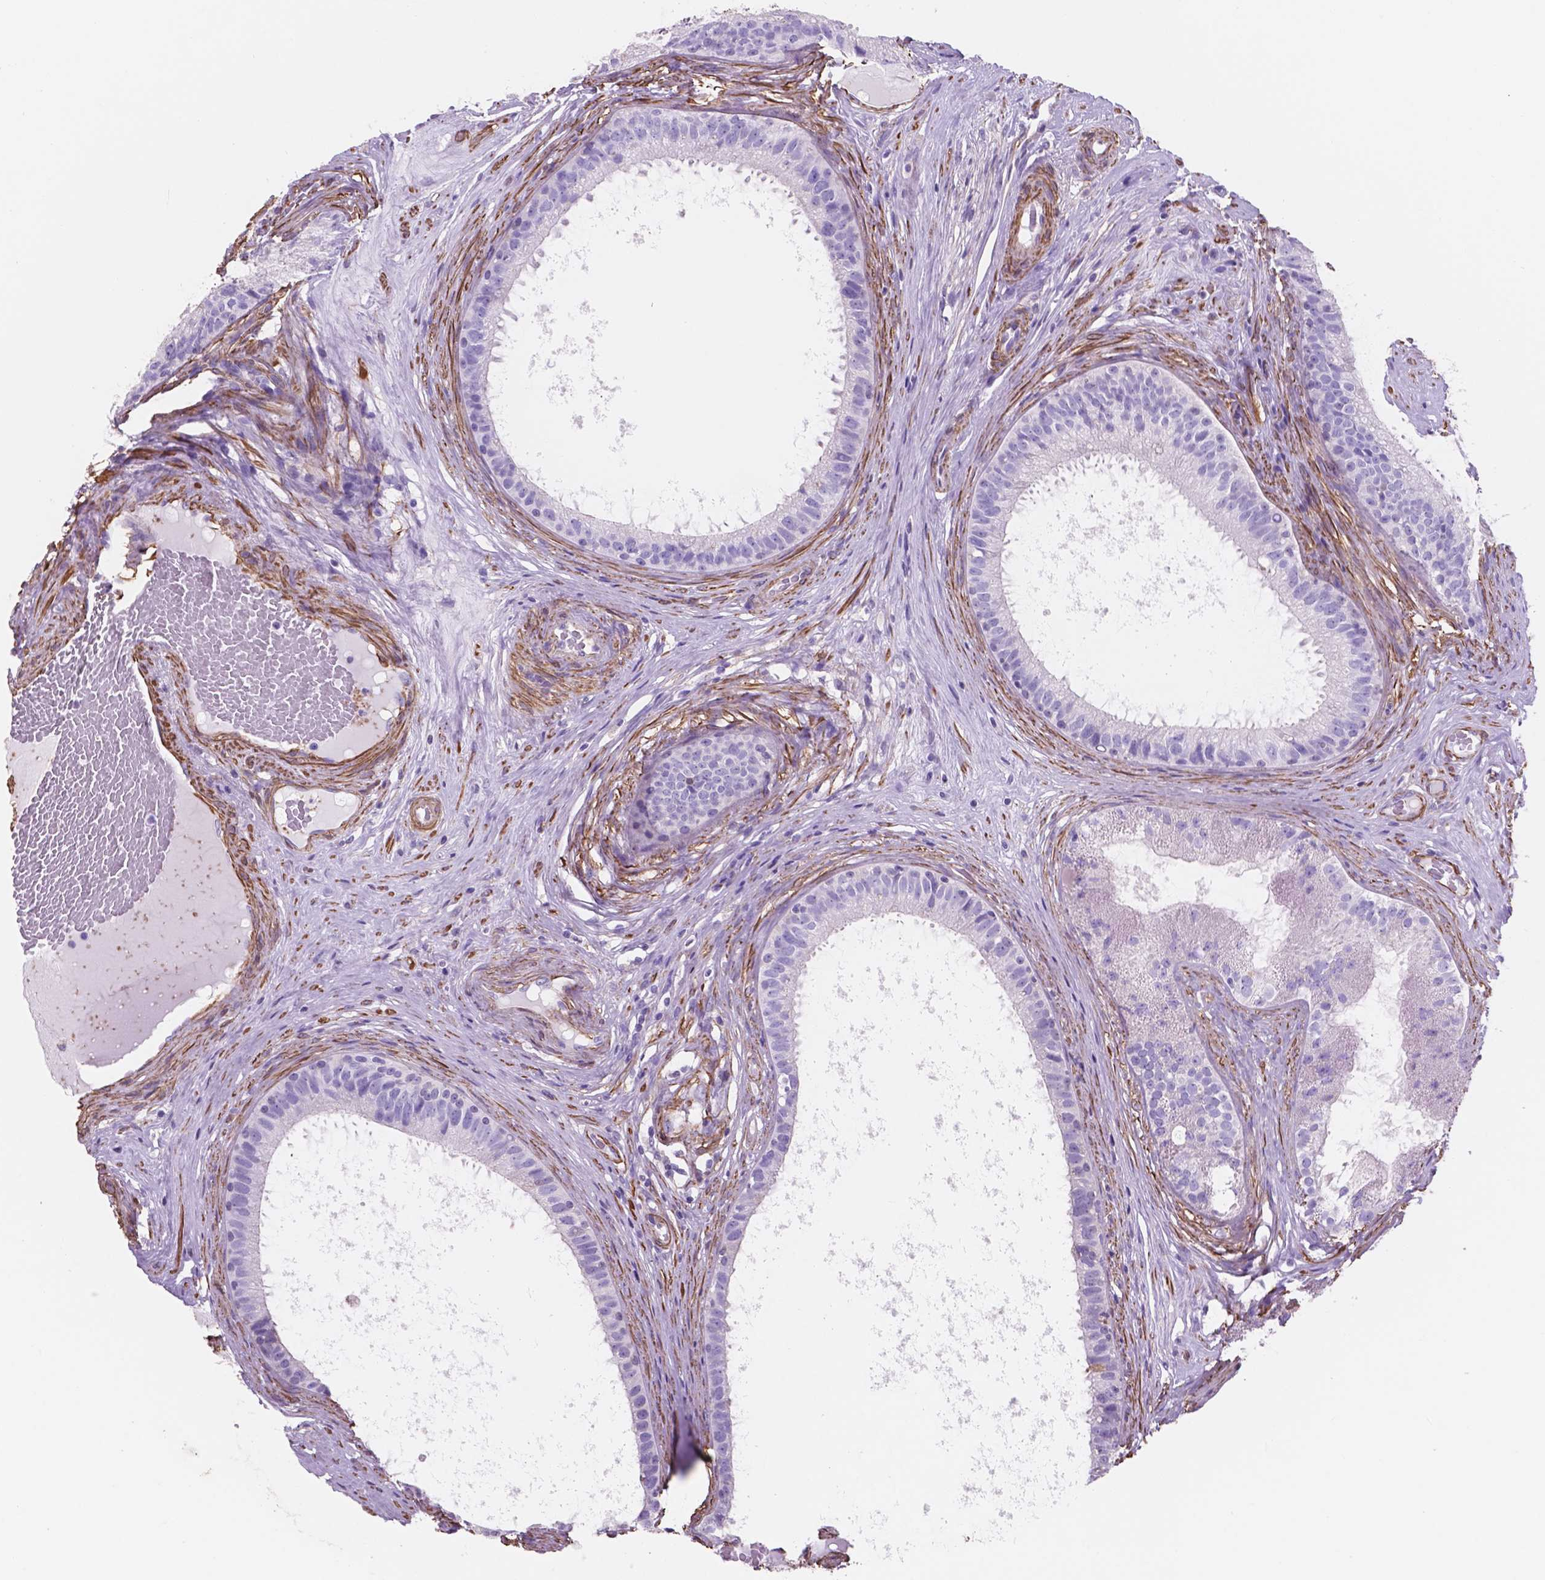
{"staining": {"intensity": "negative", "quantity": "none", "location": "none"}, "tissue": "epididymis", "cell_type": "Glandular cells", "image_type": "normal", "snomed": [{"axis": "morphology", "description": "Normal tissue, NOS"}, {"axis": "topography", "description": "Epididymis"}], "caption": "This is an immunohistochemistry photomicrograph of normal human epididymis. There is no positivity in glandular cells.", "gene": "TOR2A", "patient": {"sex": "male", "age": 59}}